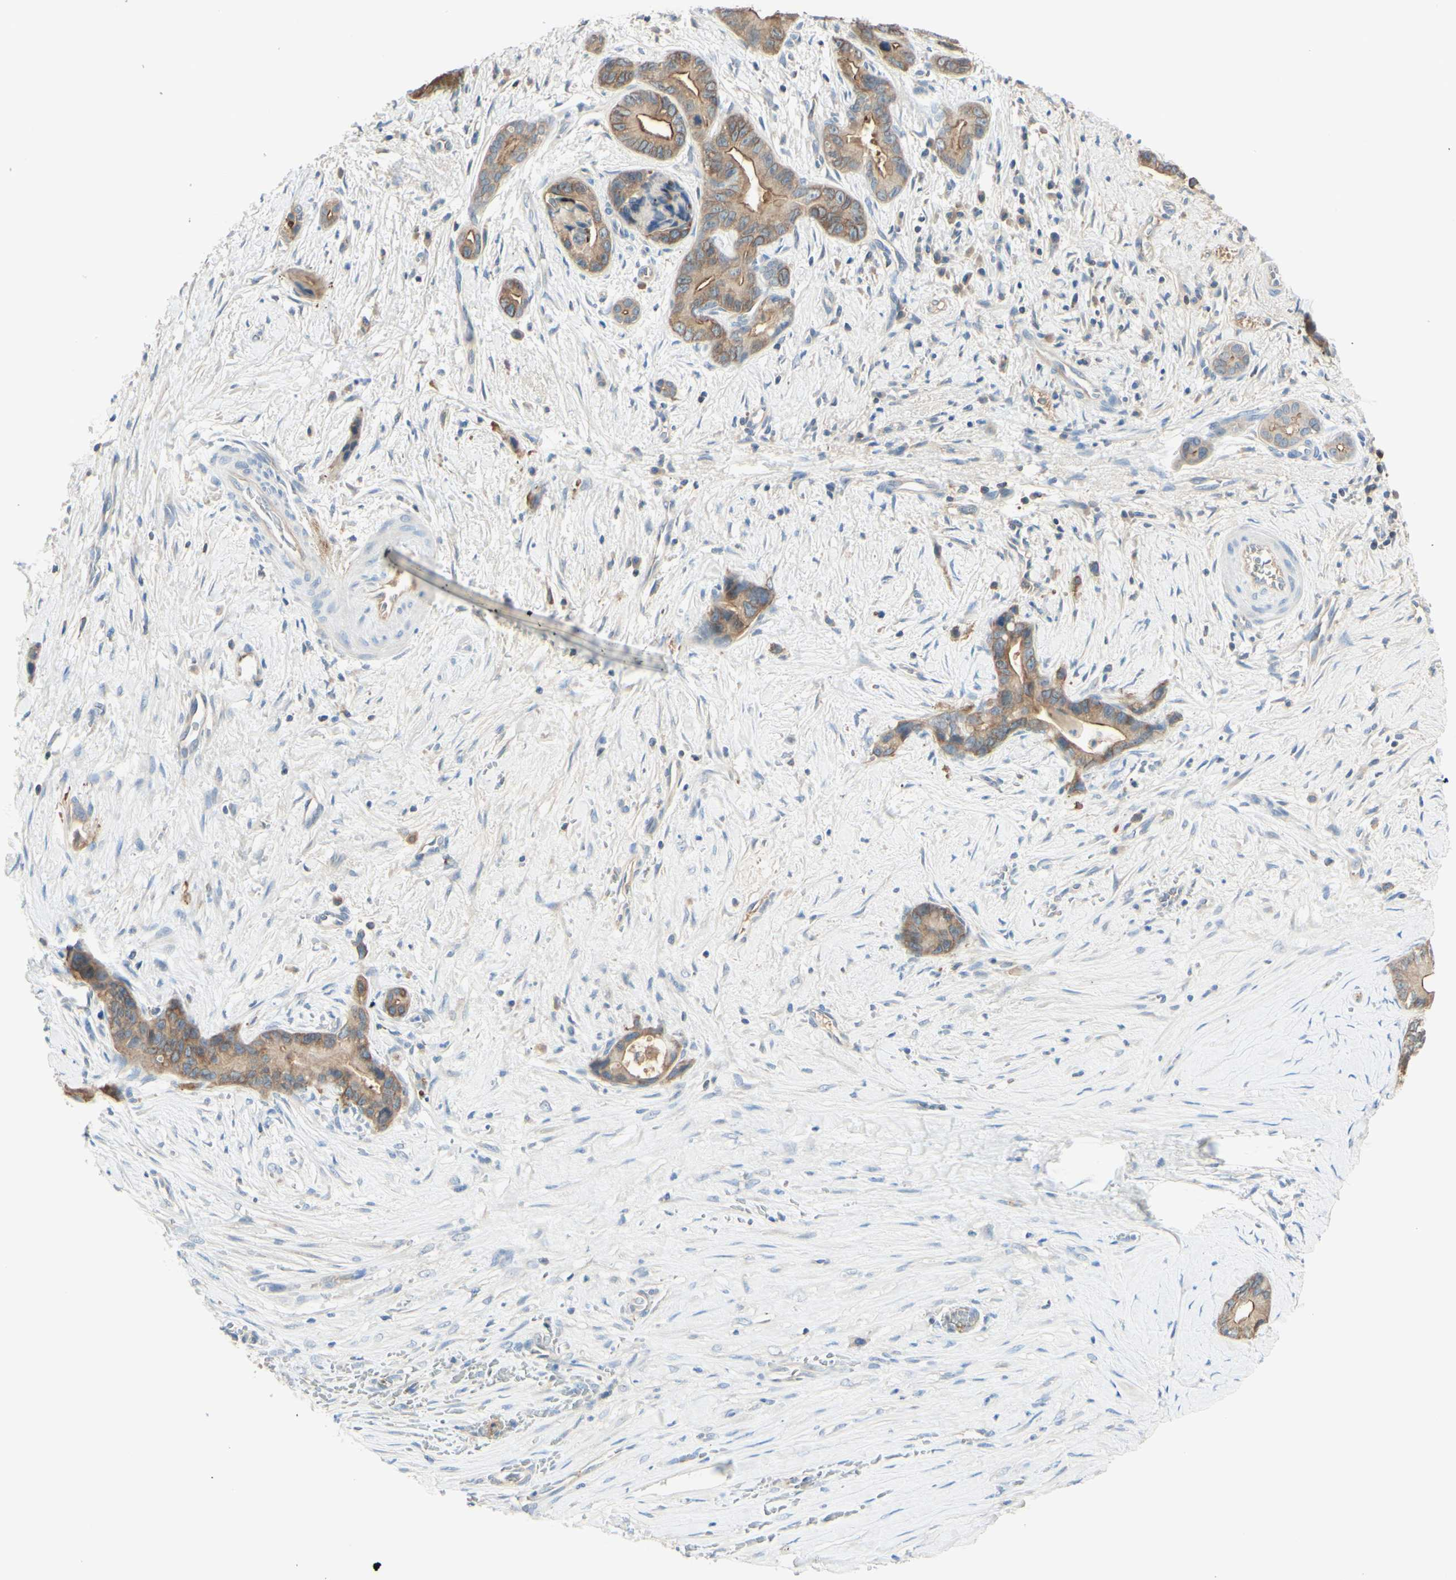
{"staining": {"intensity": "moderate", "quantity": ">75%", "location": "cytoplasmic/membranous"}, "tissue": "liver cancer", "cell_type": "Tumor cells", "image_type": "cancer", "snomed": [{"axis": "morphology", "description": "Cholangiocarcinoma"}, {"axis": "topography", "description": "Liver"}], "caption": "IHC staining of liver cholangiocarcinoma, which displays medium levels of moderate cytoplasmic/membranous positivity in approximately >75% of tumor cells indicating moderate cytoplasmic/membranous protein positivity. The staining was performed using DAB (brown) for protein detection and nuclei were counterstained in hematoxylin (blue).", "gene": "MTM1", "patient": {"sex": "female", "age": 55}}